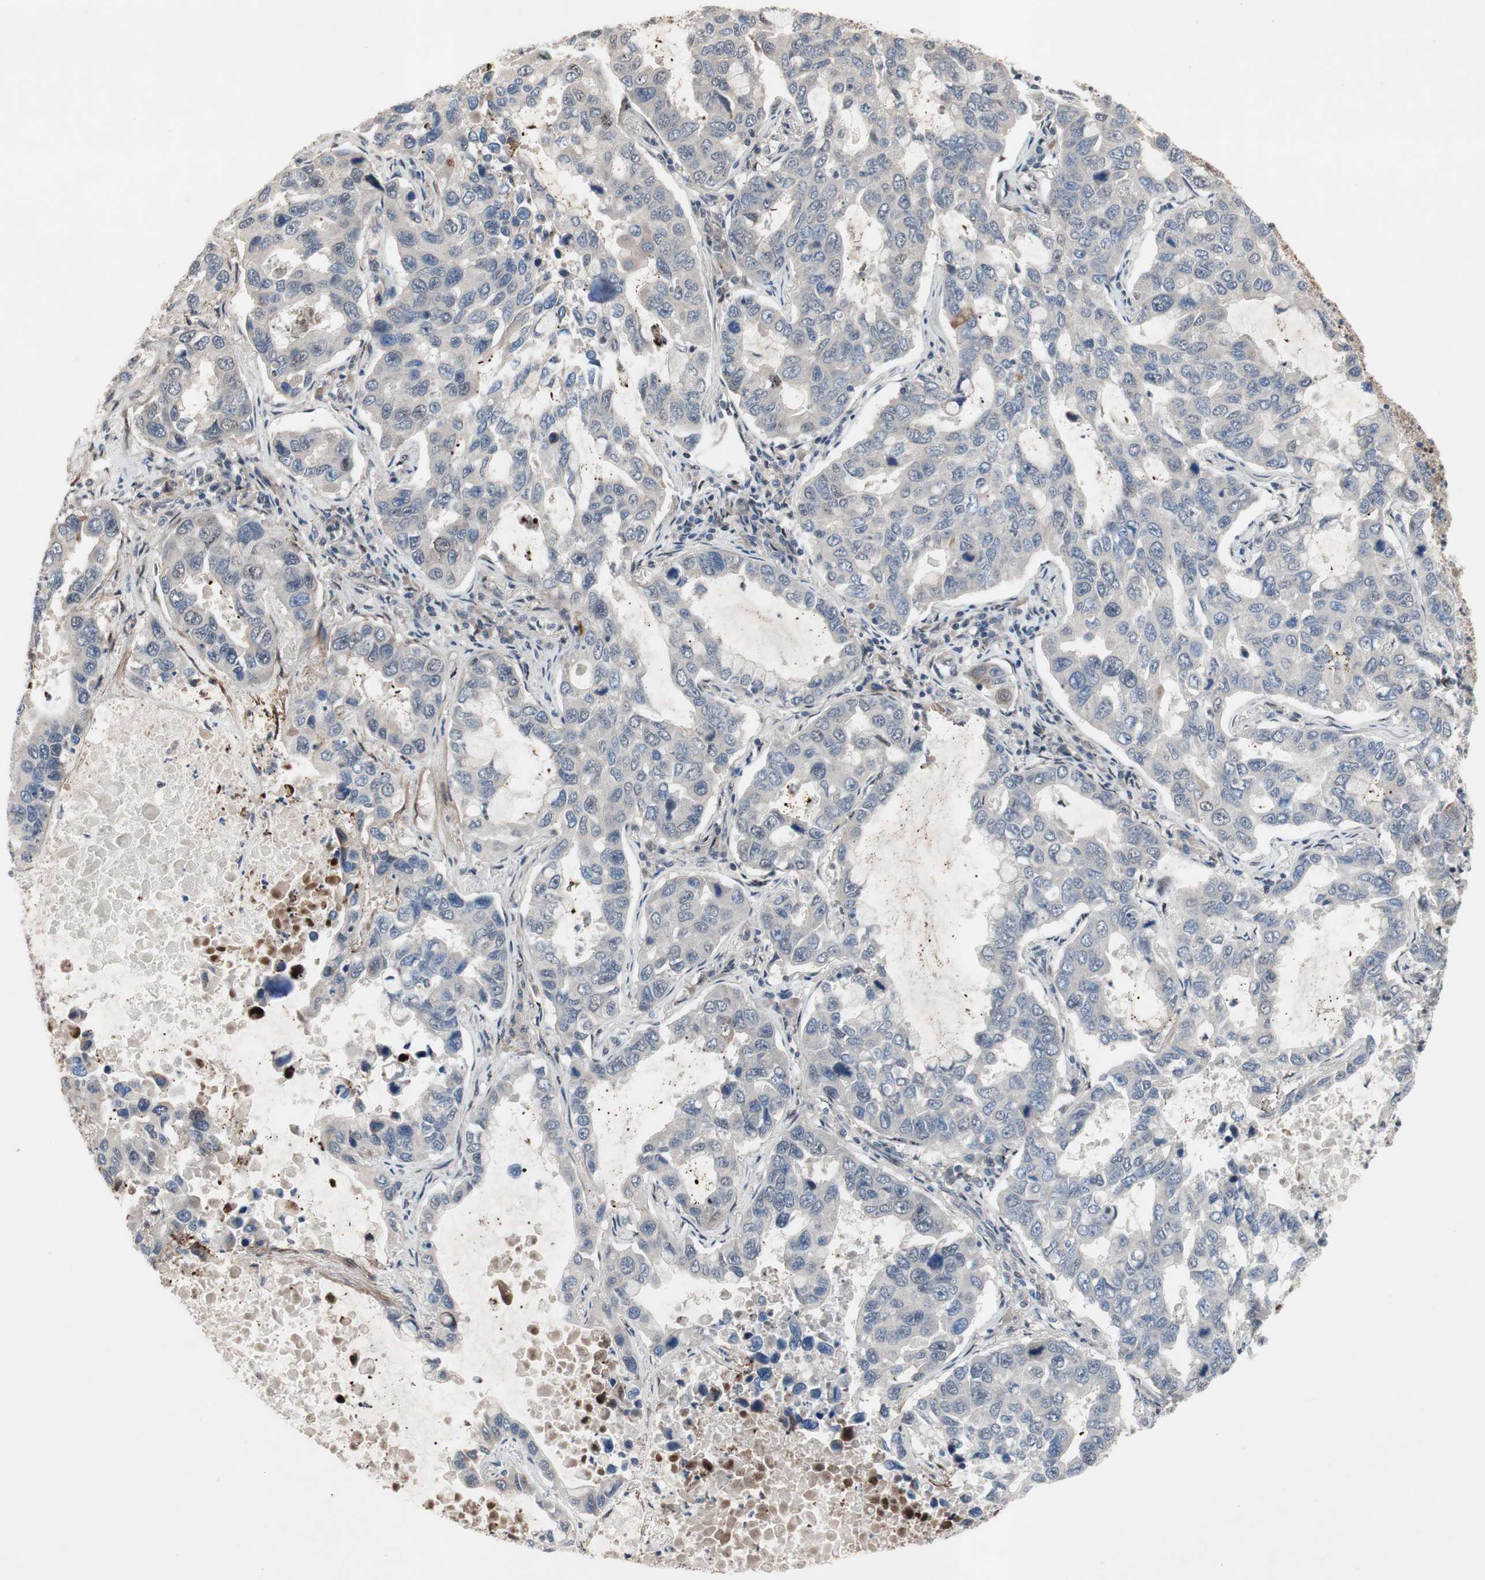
{"staining": {"intensity": "weak", "quantity": "<25%", "location": "cytoplasmic/membranous,nuclear"}, "tissue": "lung cancer", "cell_type": "Tumor cells", "image_type": "cancer", "snomed": [{"axis": "morphology", "description": "Adenocarcinoma, NOS"}, {"axis": "topography", "description": "Lung"}], "caption": "Tumor cells show no significant positivity in lung cancer (adenocarcinoma).", "gene": "SOX7", "patient": {"sex": "male", "age": 64}}